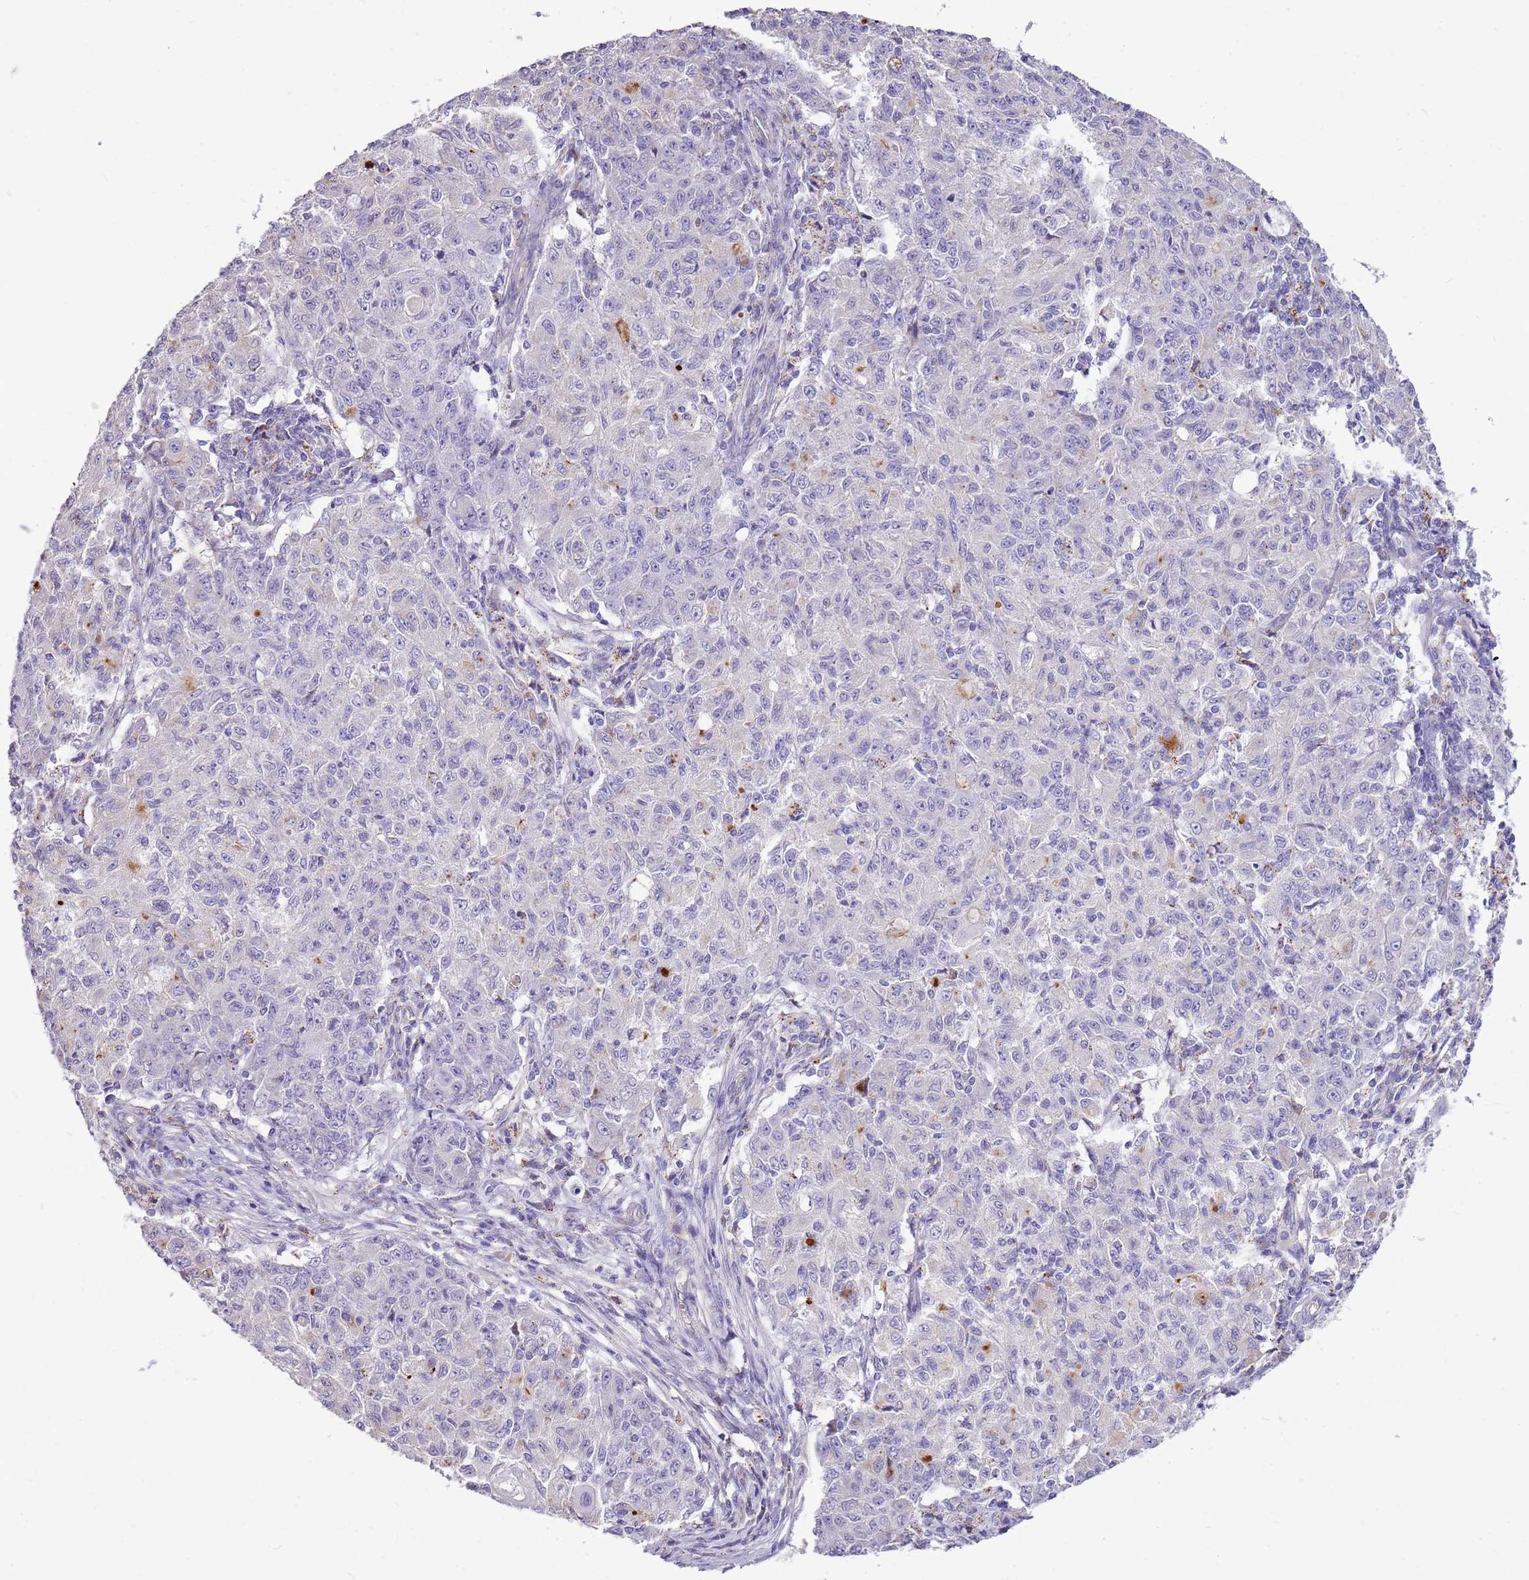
{"staining": {"intensity": "negative", "quantity": "none", "location": "none"}, "tissue": "ovarian cancer", "cell_type": "Tumor cells", "image_type": "cancer", "snomed": [{"axis": "morphology", "description": "Carcinoma, endometroid"}, {"axis": "topography", "description": "Ovary"}], "caption": "DAB (3,3'-diaminobenzidine) immunohistochemical staining of ovarian cancer exhibits no significant positivity in tumor cells.", "gene": "NTN4", "patient": {"sex": "female", "age": 42}}